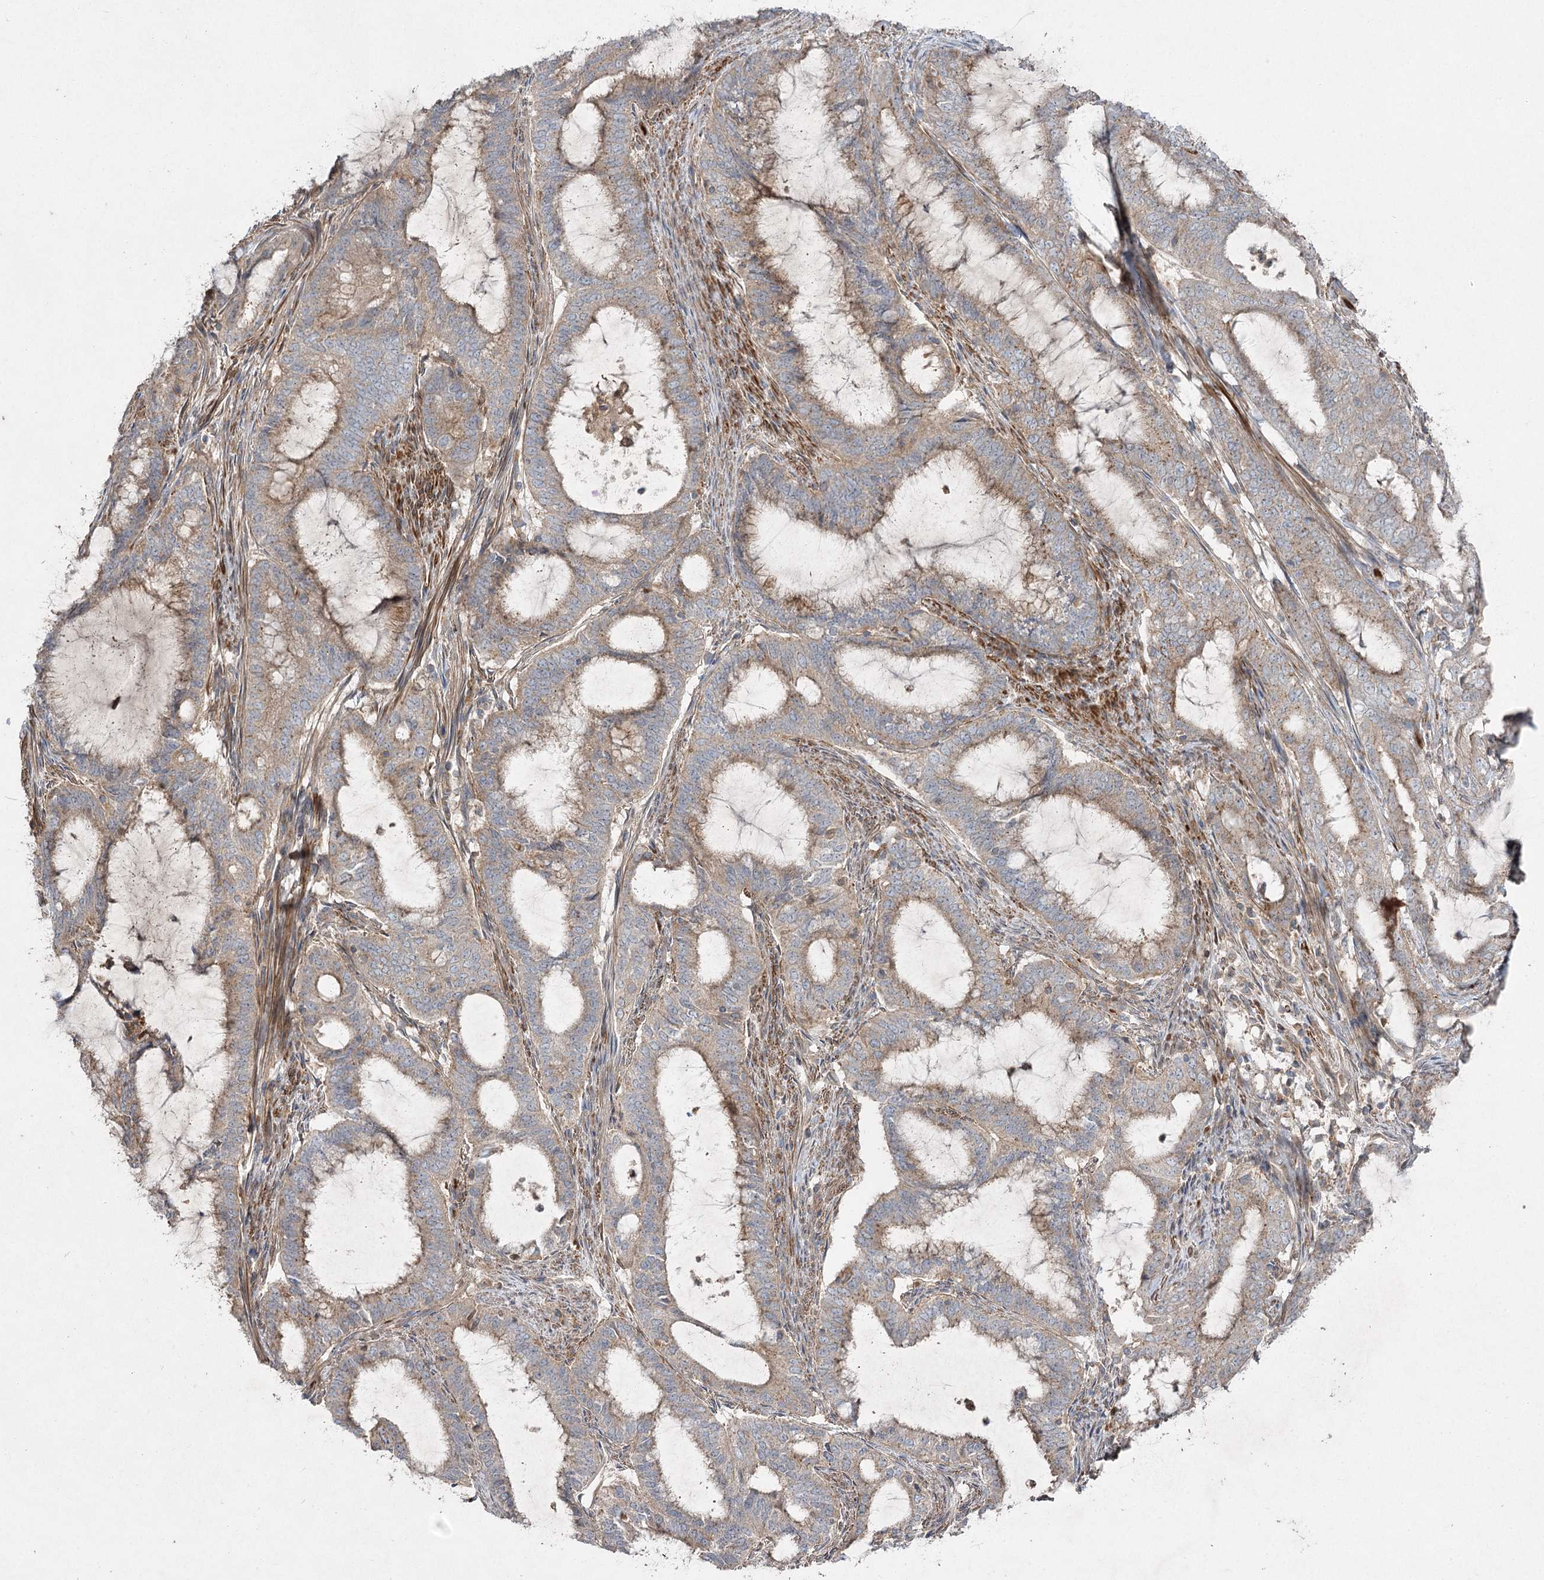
{"staining": {"intensity": "moderate", "quantity": ">75%", "location": "cytoplasmic/membranous"}, "tissue": "endometrial cancer", "cell_type": "Tumor cells", "image_type": "cancer", "snomed": [{"axis": "morphology", "description": "Adenocarcinoma, NOS"}, {"axis": "topography", "description": "Endometrium"}], "caption": "Endometrial cancer (adenocarcinoma) stained with immunohistochemistry reveals moderate cytoplasmic/membranous expression in about >75% of tumor cells.", "gene": "KIAA0825", "patient": {"sex": "female", "age": 51}}